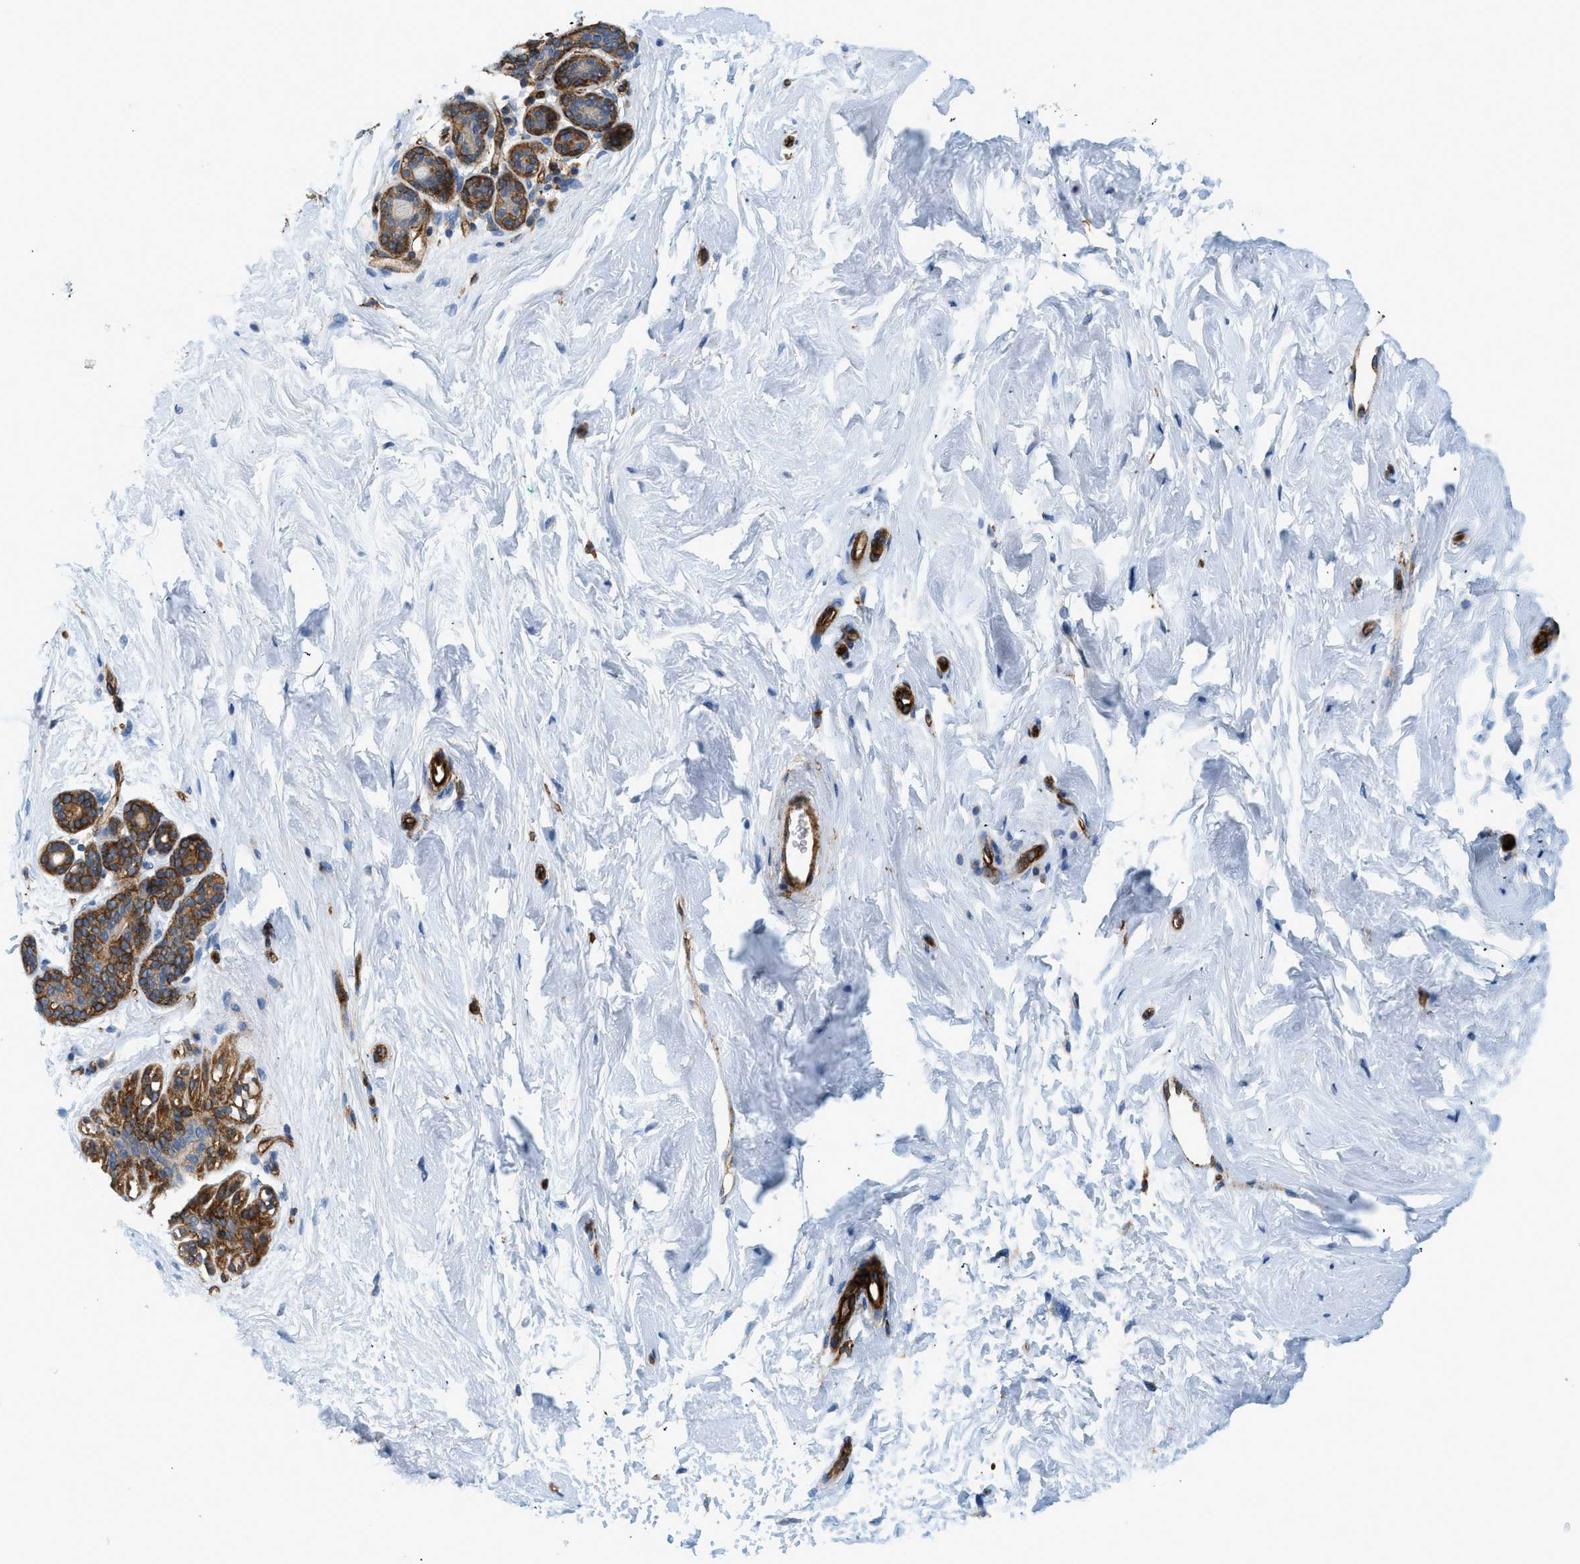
{"staining": {"intensity": "moderate", "quantity": ">75%", "location": "cytoplasmic/membranous"}, "tissue": "breast", "cell_type": "Adipocytes", "image_type": "normal", "snomed": [{"axis": "morphology", "description": "Normal tissue, NOS"}, {"axis": "topography", "description": "Breast"}], "caption": "Unremarkable breast was stained to show a protein in brown. There is medium levels of moderate cytoplasmic/membranous staining in about >75% of adipocytes. (Brightfield microscopy of DAB IHC at high magnification).", "gene": "HIP1", "patient": {"sex": "female", "age": 52}}